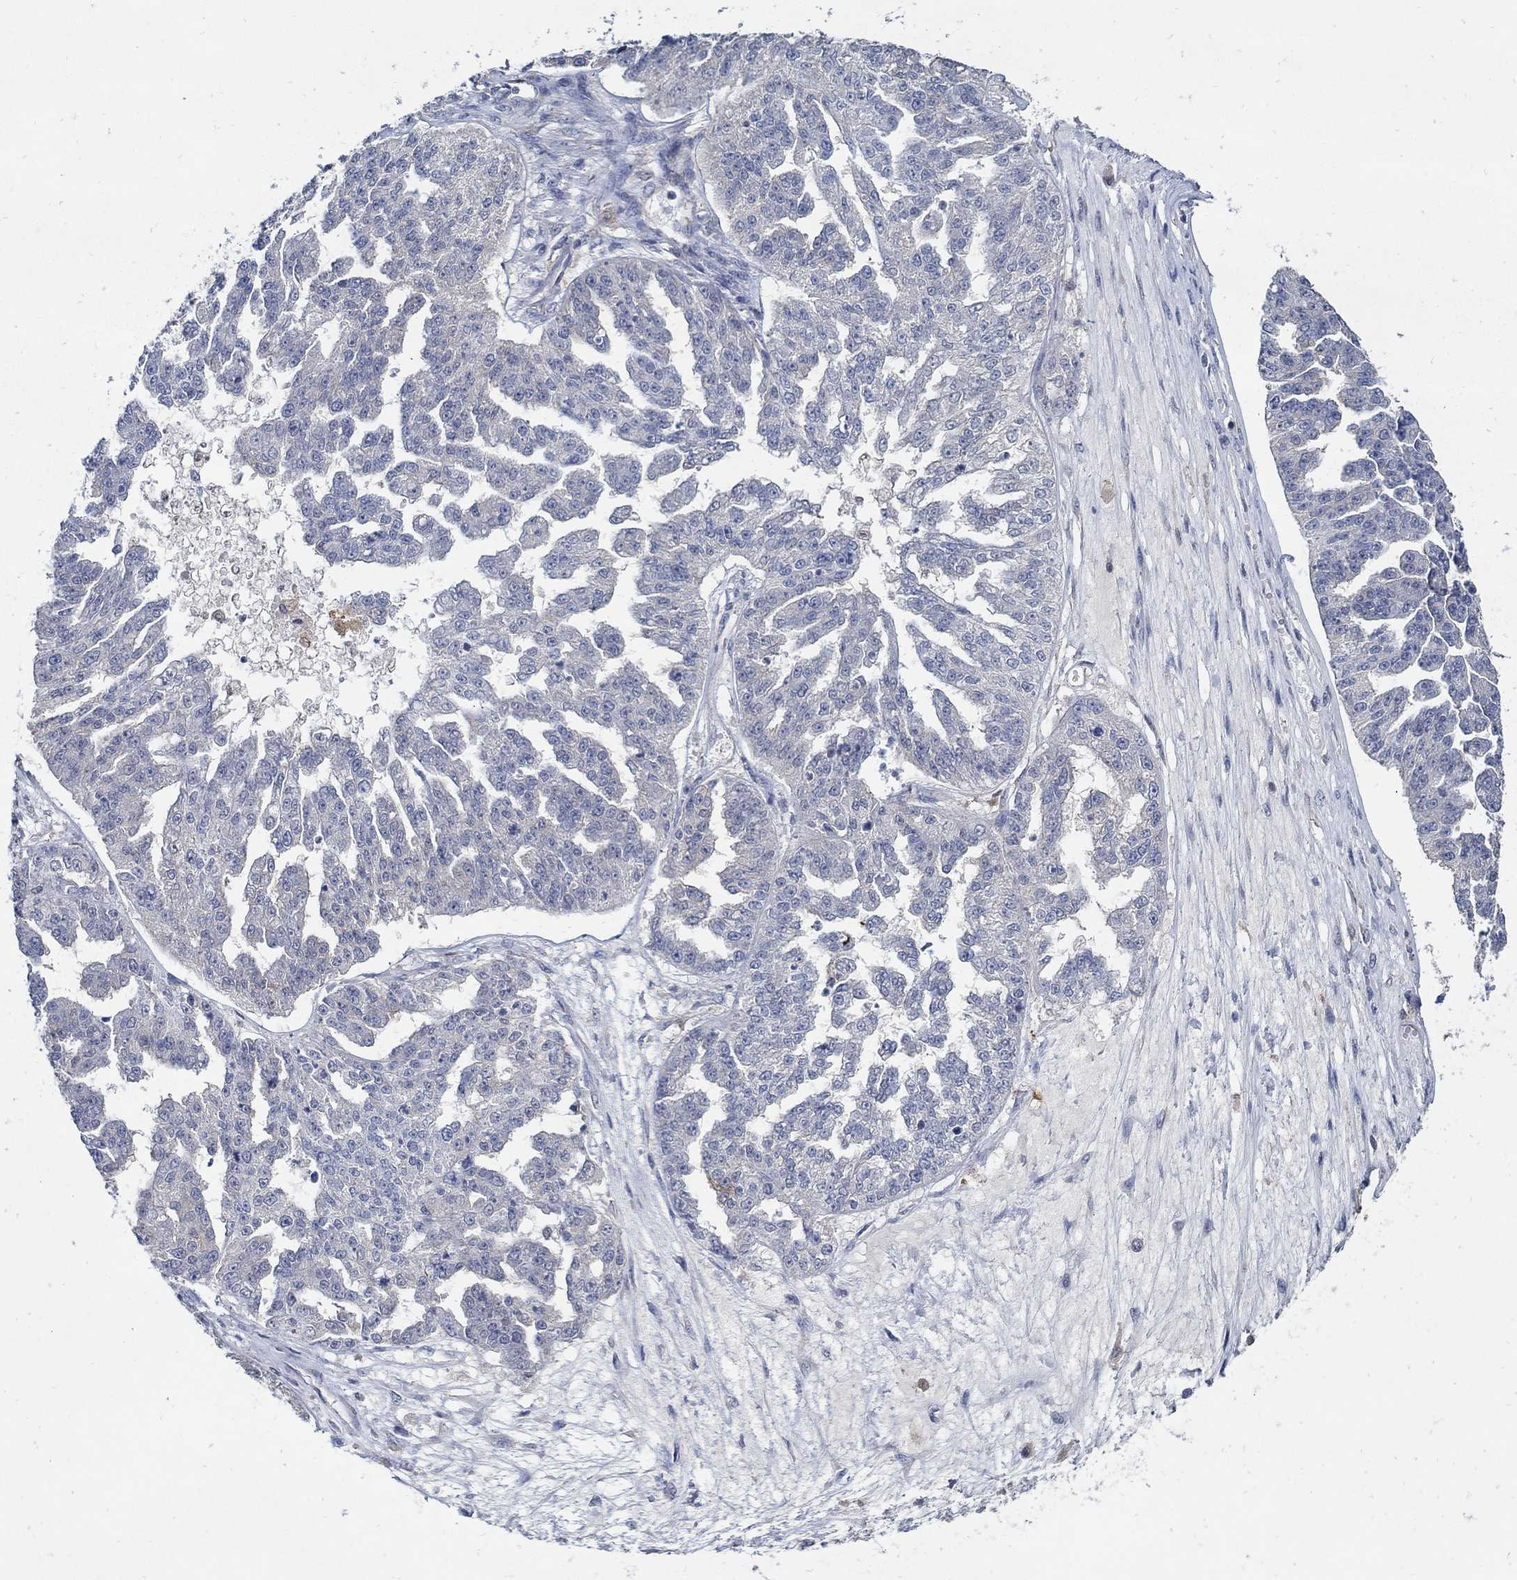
{"staining": {"intensity": "weak", "quantity": "<25%", "location": "cytoplasmic/membranous"}, "tissue": "ovarian cancer", "cell_type": "Tumor cells", "image_type": "cancer", "snomed": [{"axis": "morphology", "description": "Cystadenocarcinoma, serous, NOS"}, {"axis": "topography", "description": "Ovary"}], "caption": "Tumor cells show no significant protein expression in ovarian cancer (serous cystadenocarcinoma). (Immunohistochemistry (ihc), brightfield microscopy, high magnification).", "gene": "MTHFR", "patient": {"sex": "female", "age": 58}}